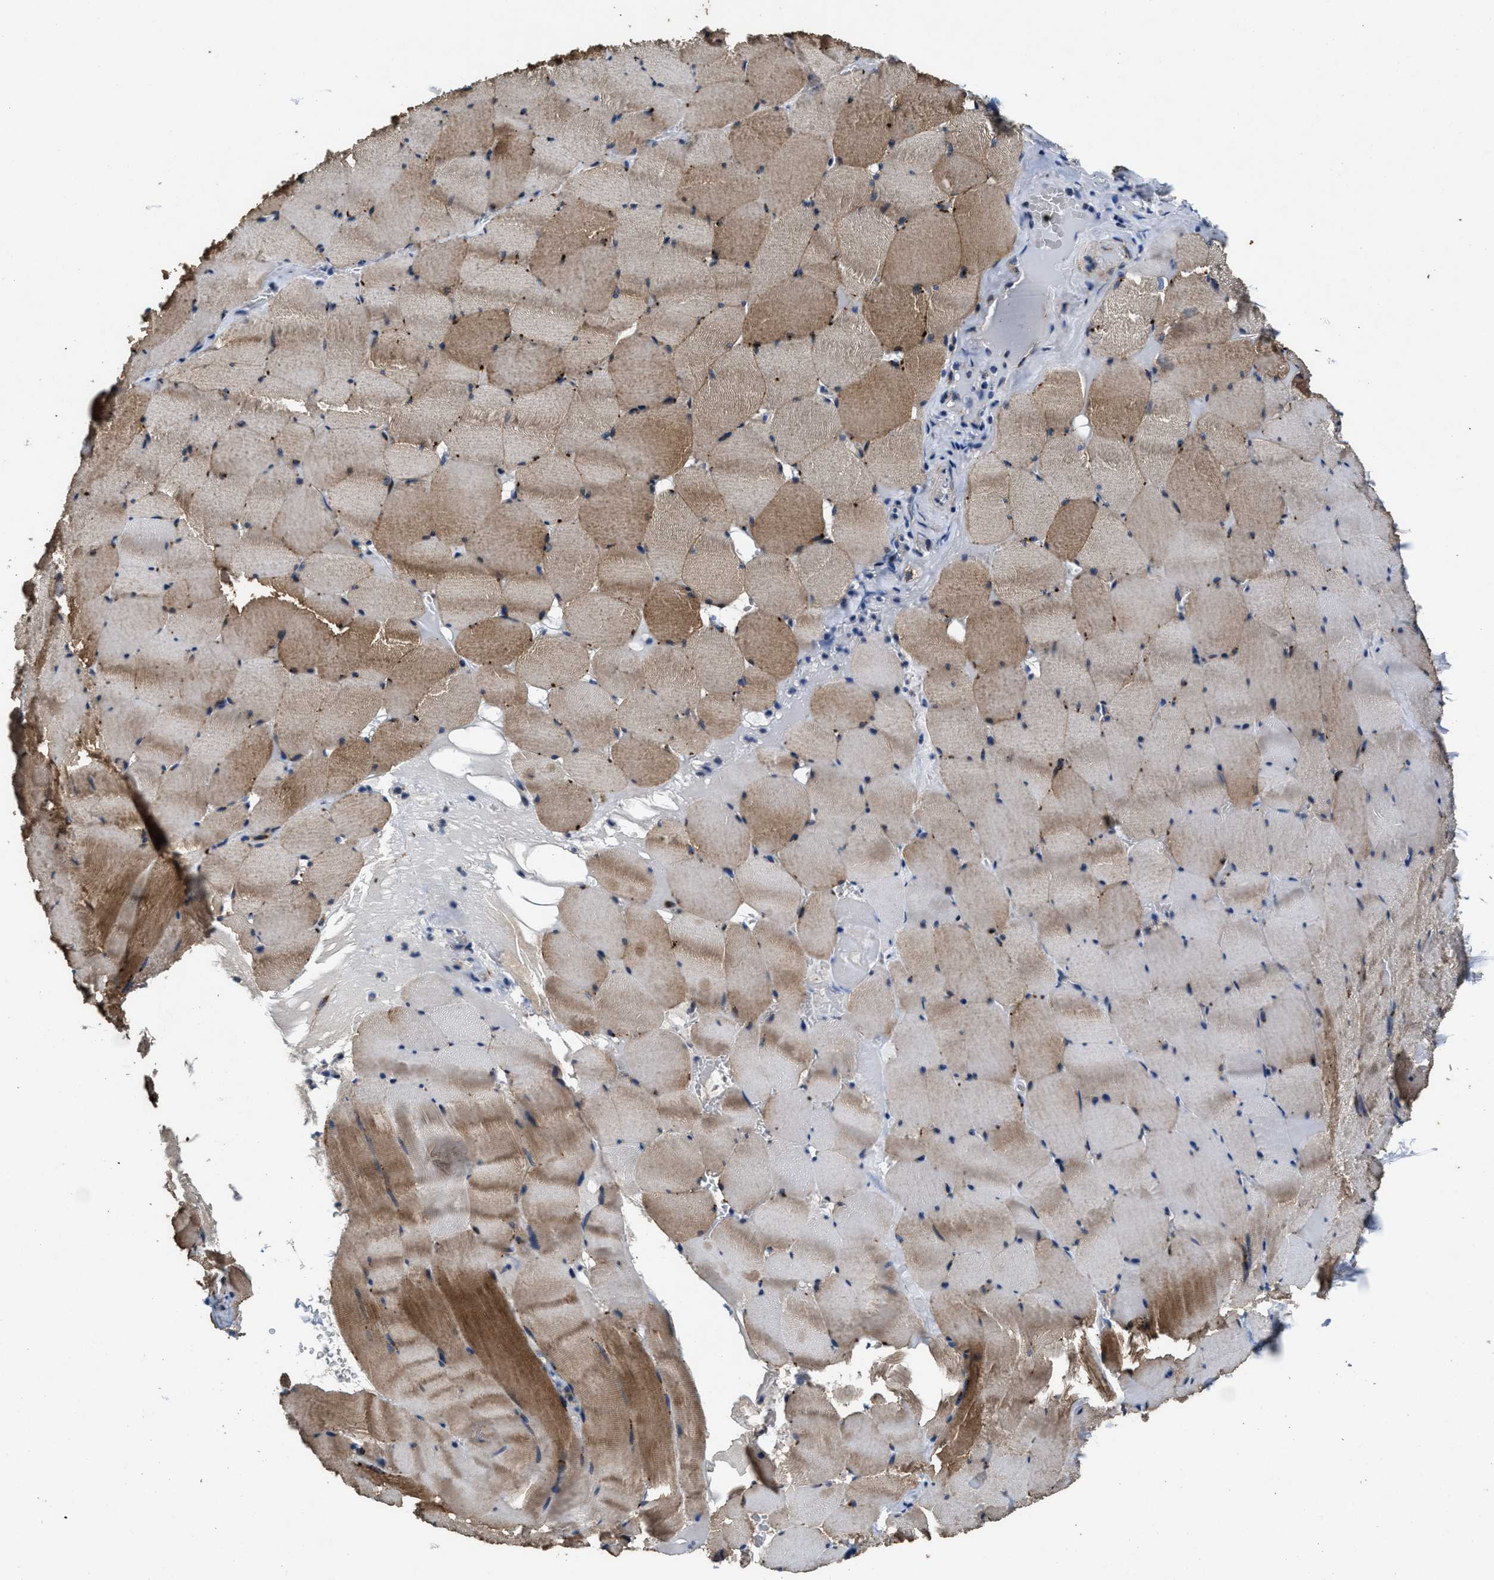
{"staining": {"intensity": "moderate", "quantity": ">75%", "location": "cytoplasmic/membranous"}, "tissue": "skeletal muscle", "cell_type": "Myocytes", "image_type": "normal", "snomed": [{"axis": "morphology", "description": "Normal tissue, NOS"}, {"axis": "topography", "description": "Skeletal muscle"}], "caption": "There is medium levels of moderate cytoplasmic/membranous staining in myocytes of normal skeletal muscle, as demonstrated by immunohistochemical staining (brown color).", "gene": "PDP1", "patient": {"sex": "male", "age": 62}}